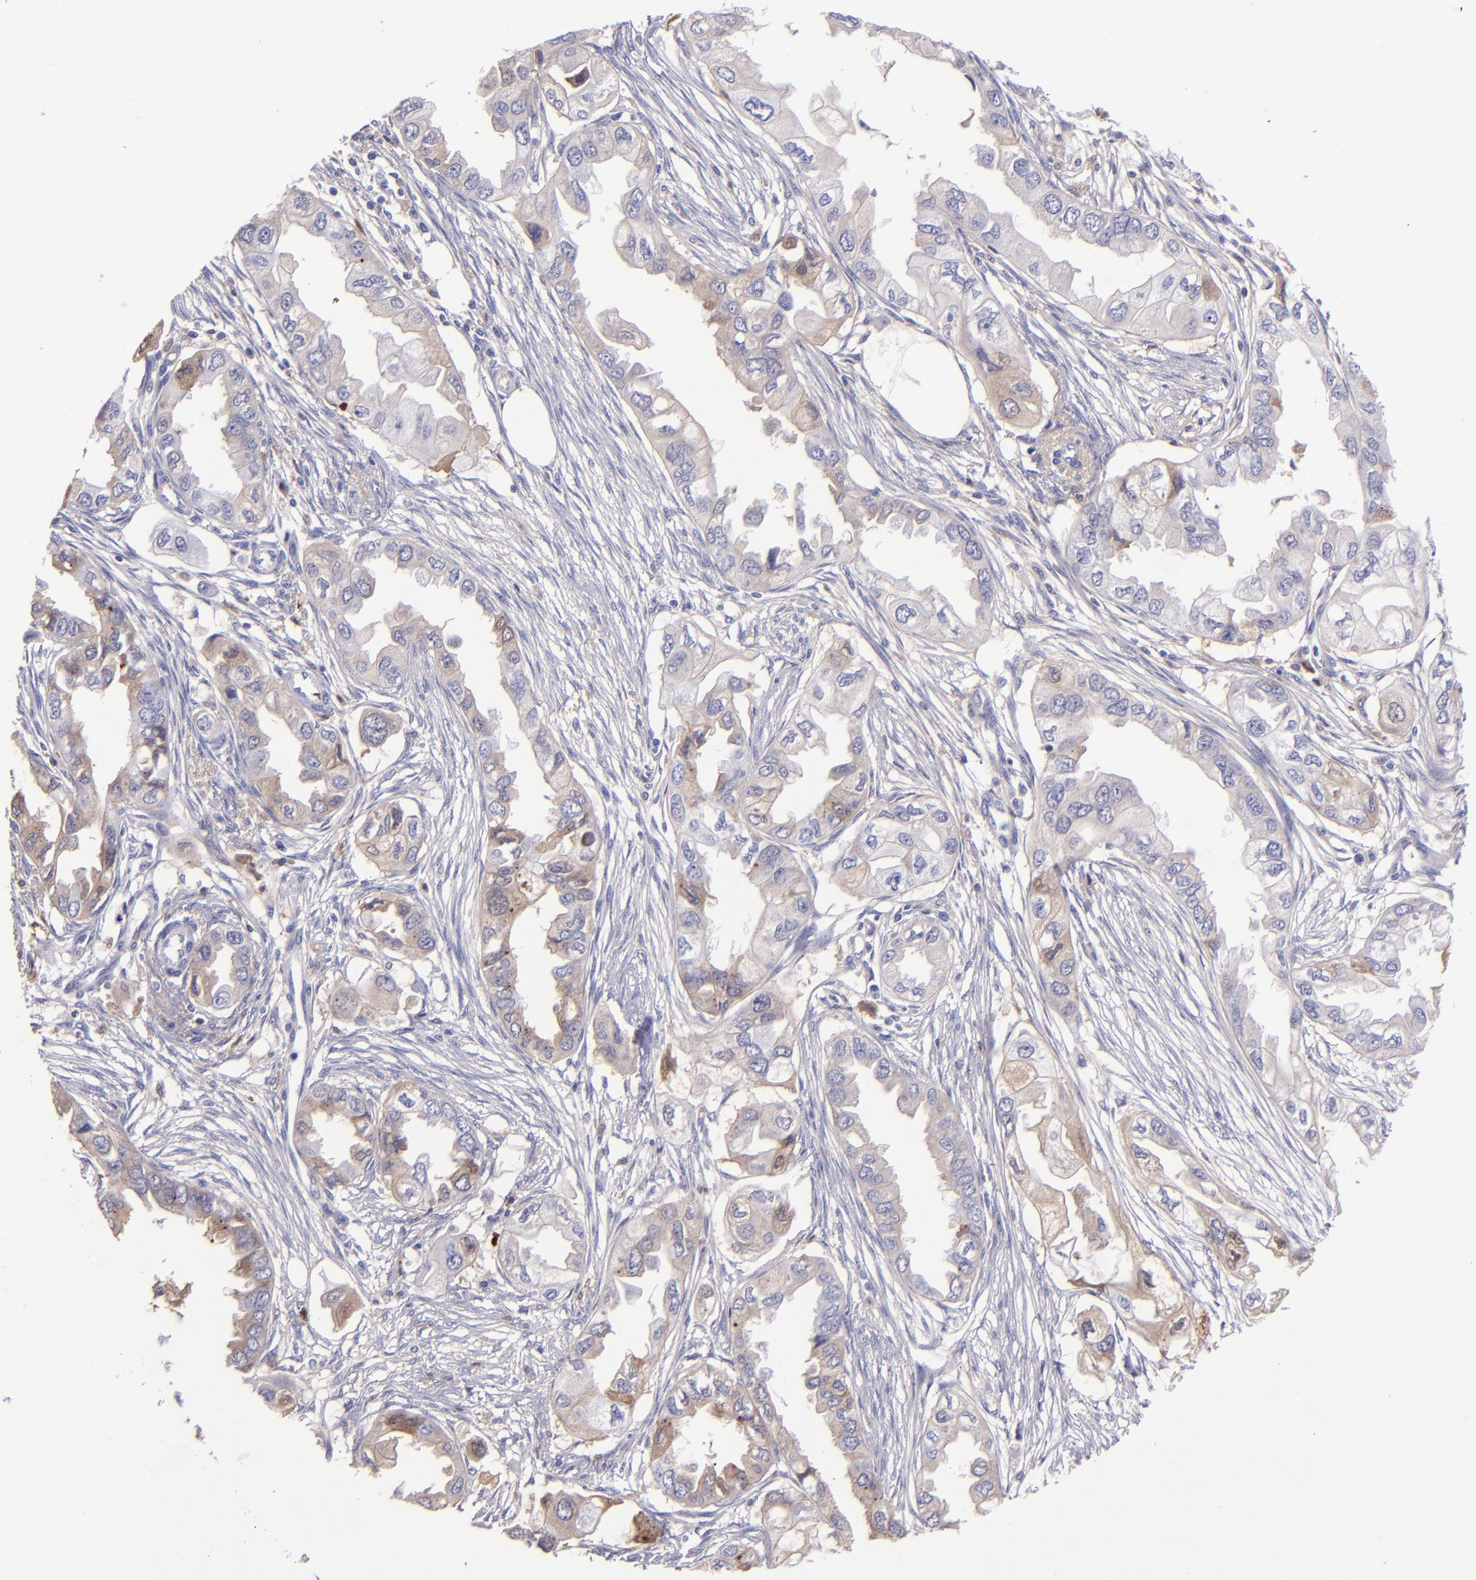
{"staining": {"intensity": "weak", "quantity": ">75%", "location": "cytoplasmic/membranous"}, "tissue": "endometrial cancer", "cell_type": "Tumor cells", "image_type": "cancer", "snomed": [{"axis": "morphology", "description": "Adenocarcinoma, NOS"}, {"axis": "topography", "description": "Endometrium"}], "caption": "About >75% of tumor cells in adenocarcinoma (endometrial) display weak cytoplasmic/membranous protein expression as visualized by brown immunohistochemical staining.", "gene": "KNG1", "patient": {"sex": "female", "age": 67}}